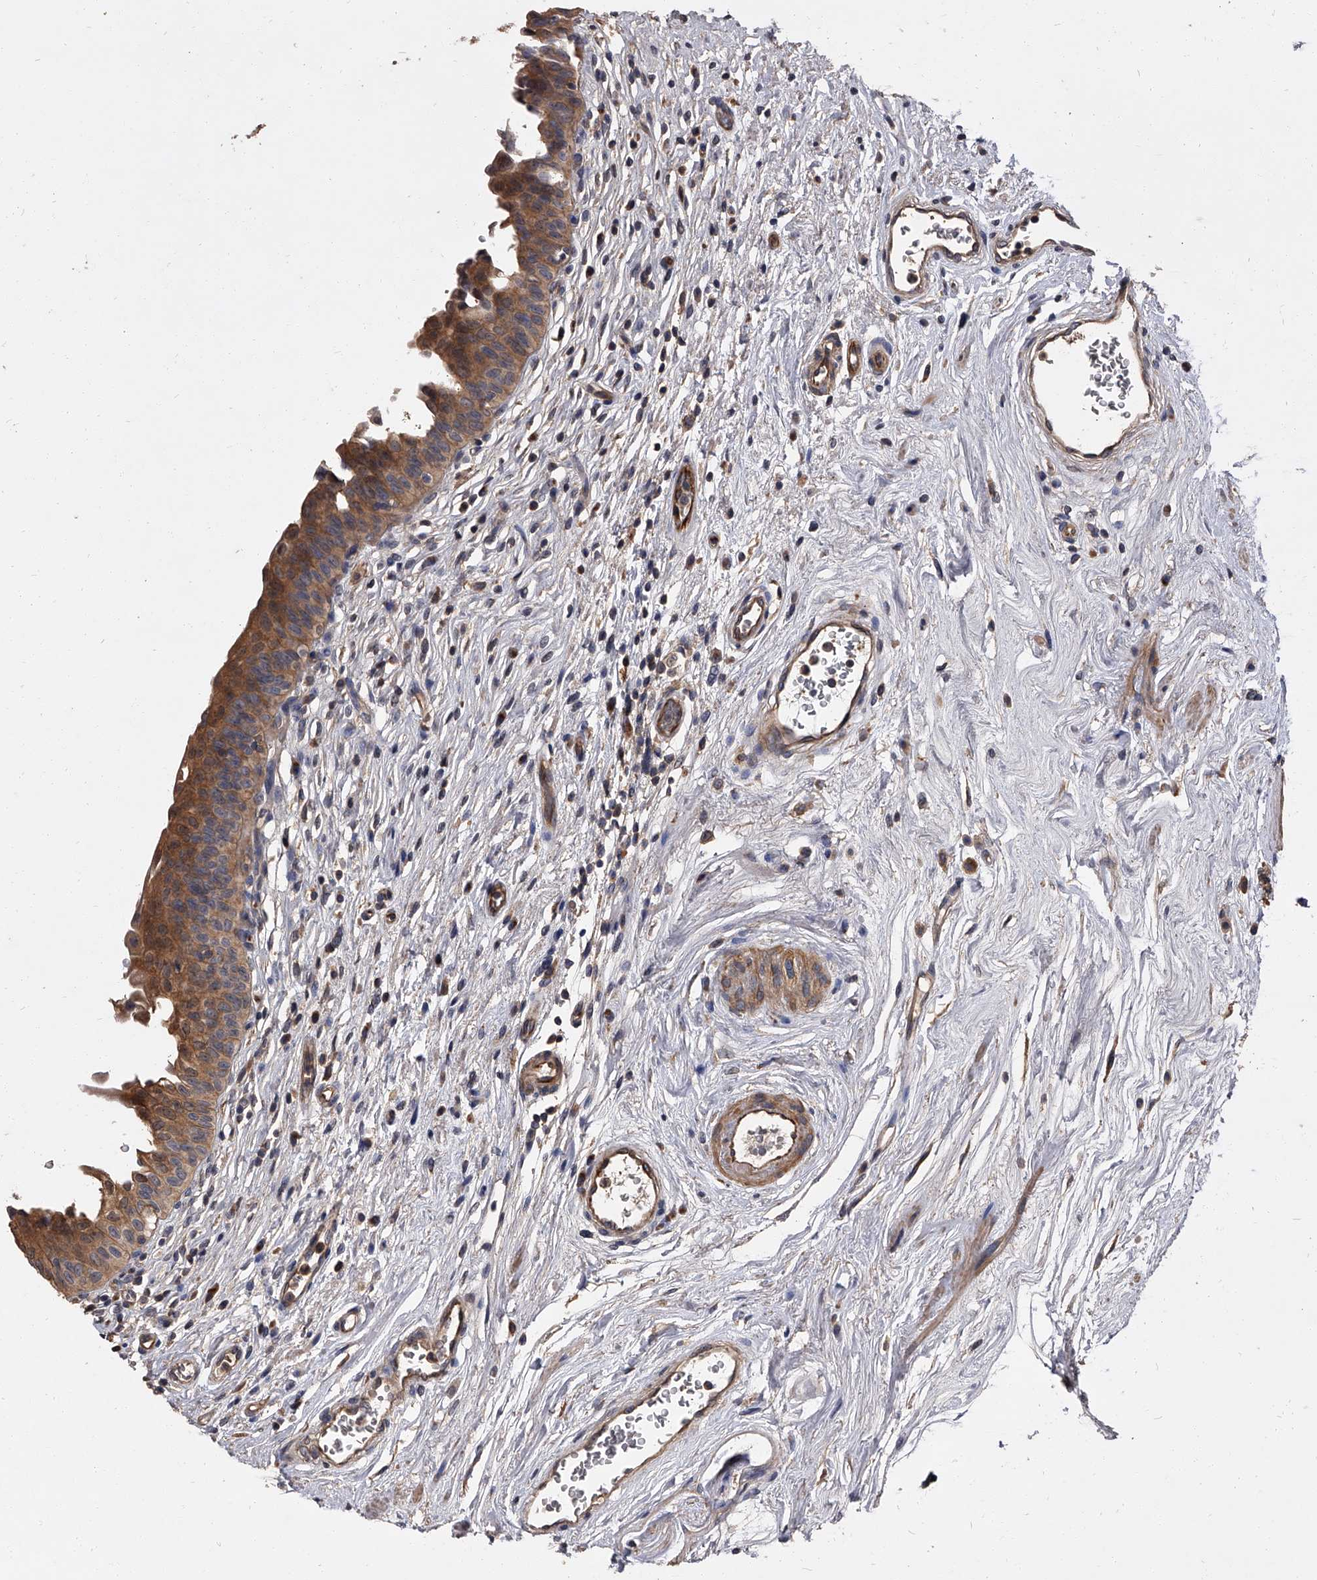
{"staining": {"intensity": "strong", "quantity": ">75%", "location": "cytoplasmic/membranous"}, "tissue": "urinary bladder", "cell_type": "Urothelial cells", "image_type": "normal", "snomed": [{"axis": "morphology", "description": "Normal tissue, NOS"}, {"axis": "topography", "description": "Urinary bladder"}], "caption": "Immunohistochemical staining of normal urinary bladder shows high levels of strong cytoplasmic/membranous positivity in approximately >75% of urothelial cells. The protein of interest is shown in brown color, while the nuclei are stained blue.", "gene": "STK36", "patient": {"sex": "male", "age": 83}}